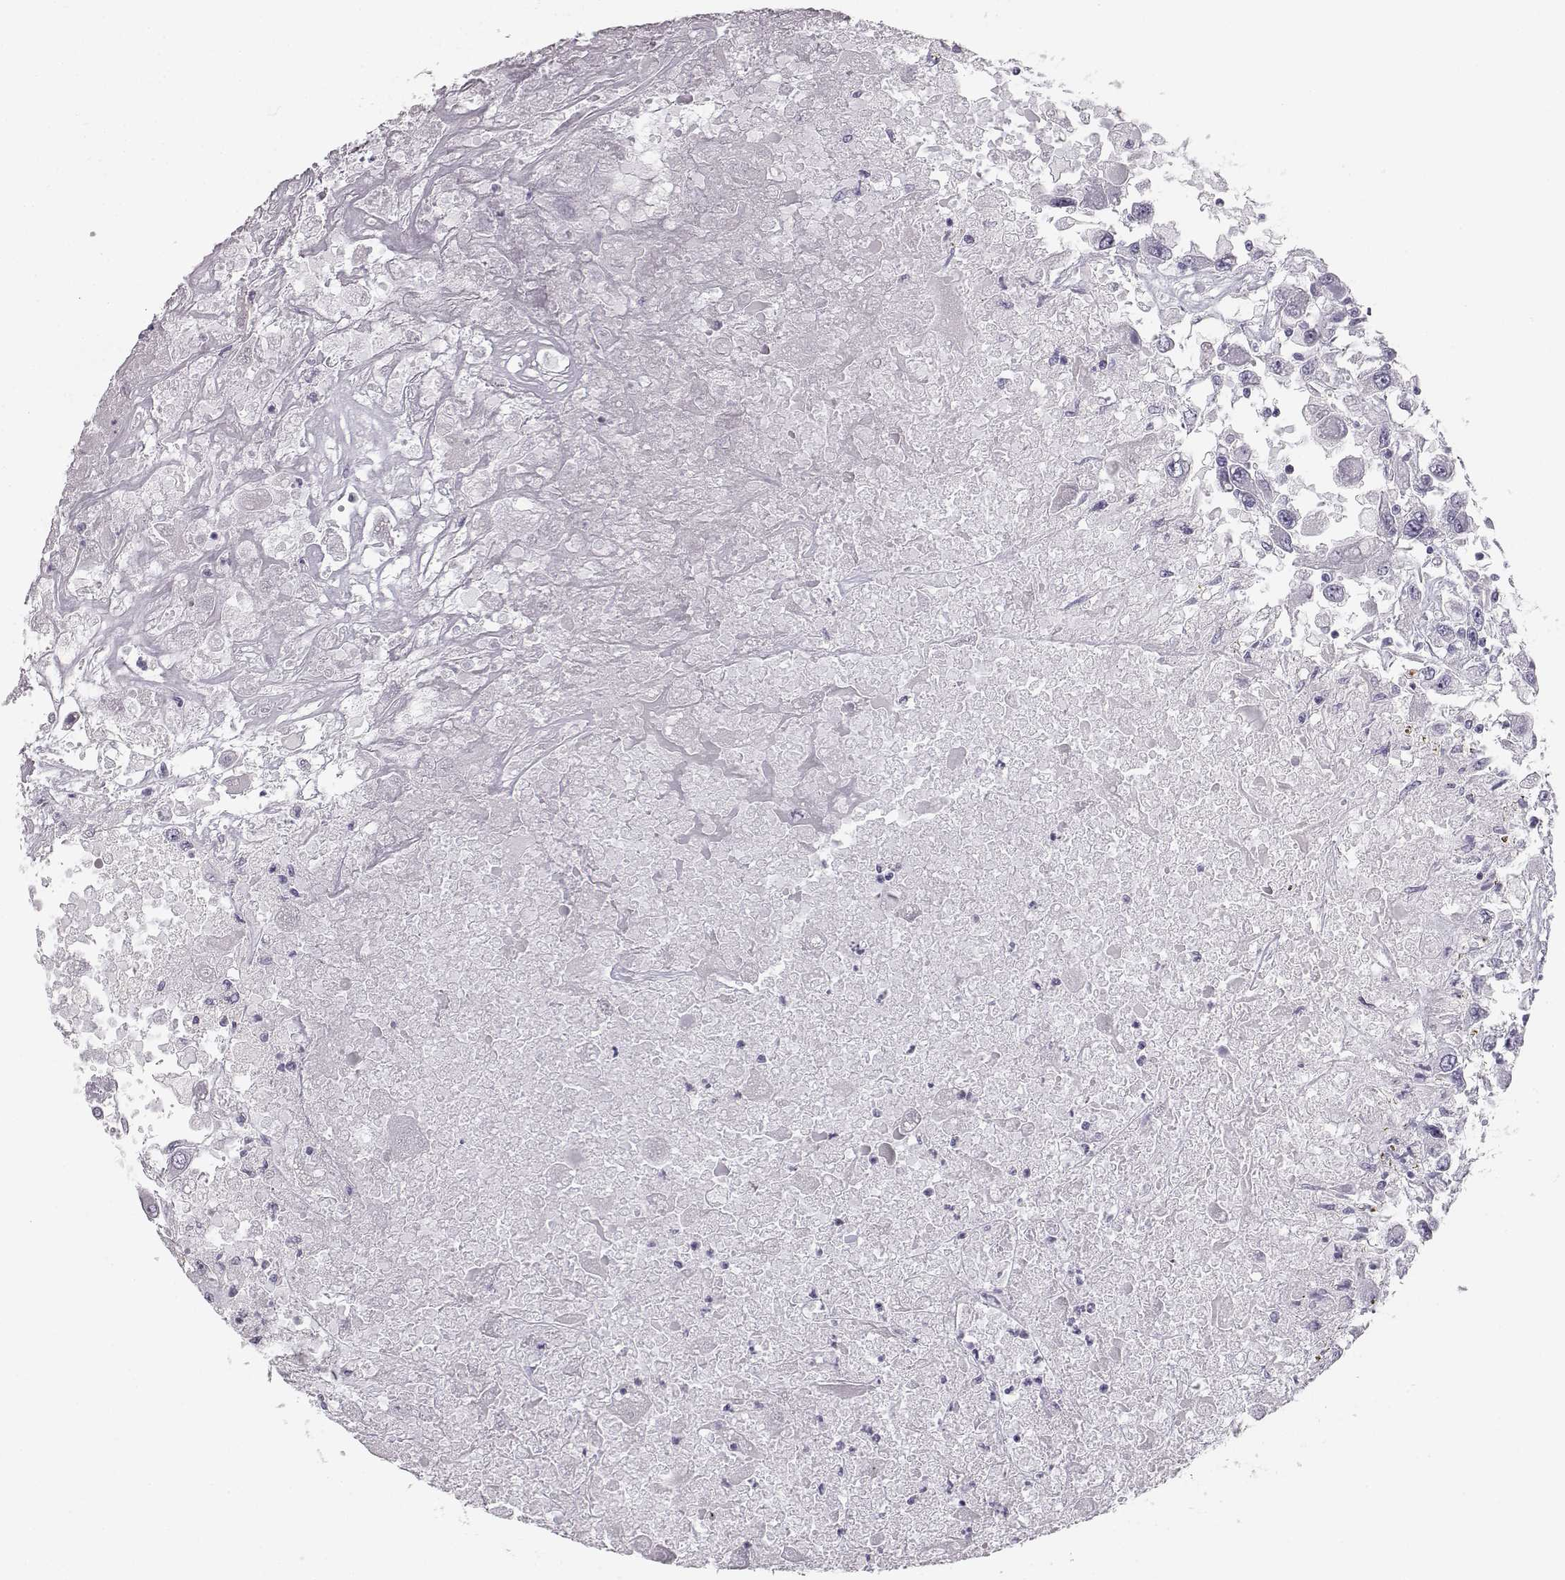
{"staining": {"intensity": "negative", "quantity": "none", "location": "none"}, "tissue": "renal cancer", "cell_type": "Tumor cells", "image_type": "cancer", "snomed": [{"axis": "morphology", "description": "Adenocarcinoma, NOS"}, {"axis": "topography", "description": "Kidney"}], "caption": "Tumor cells are negative for protein expression in human adenocarcinoma (renal).", "gene": "MYCBPAP", "patient": {"sex": "female", "age": 67}}